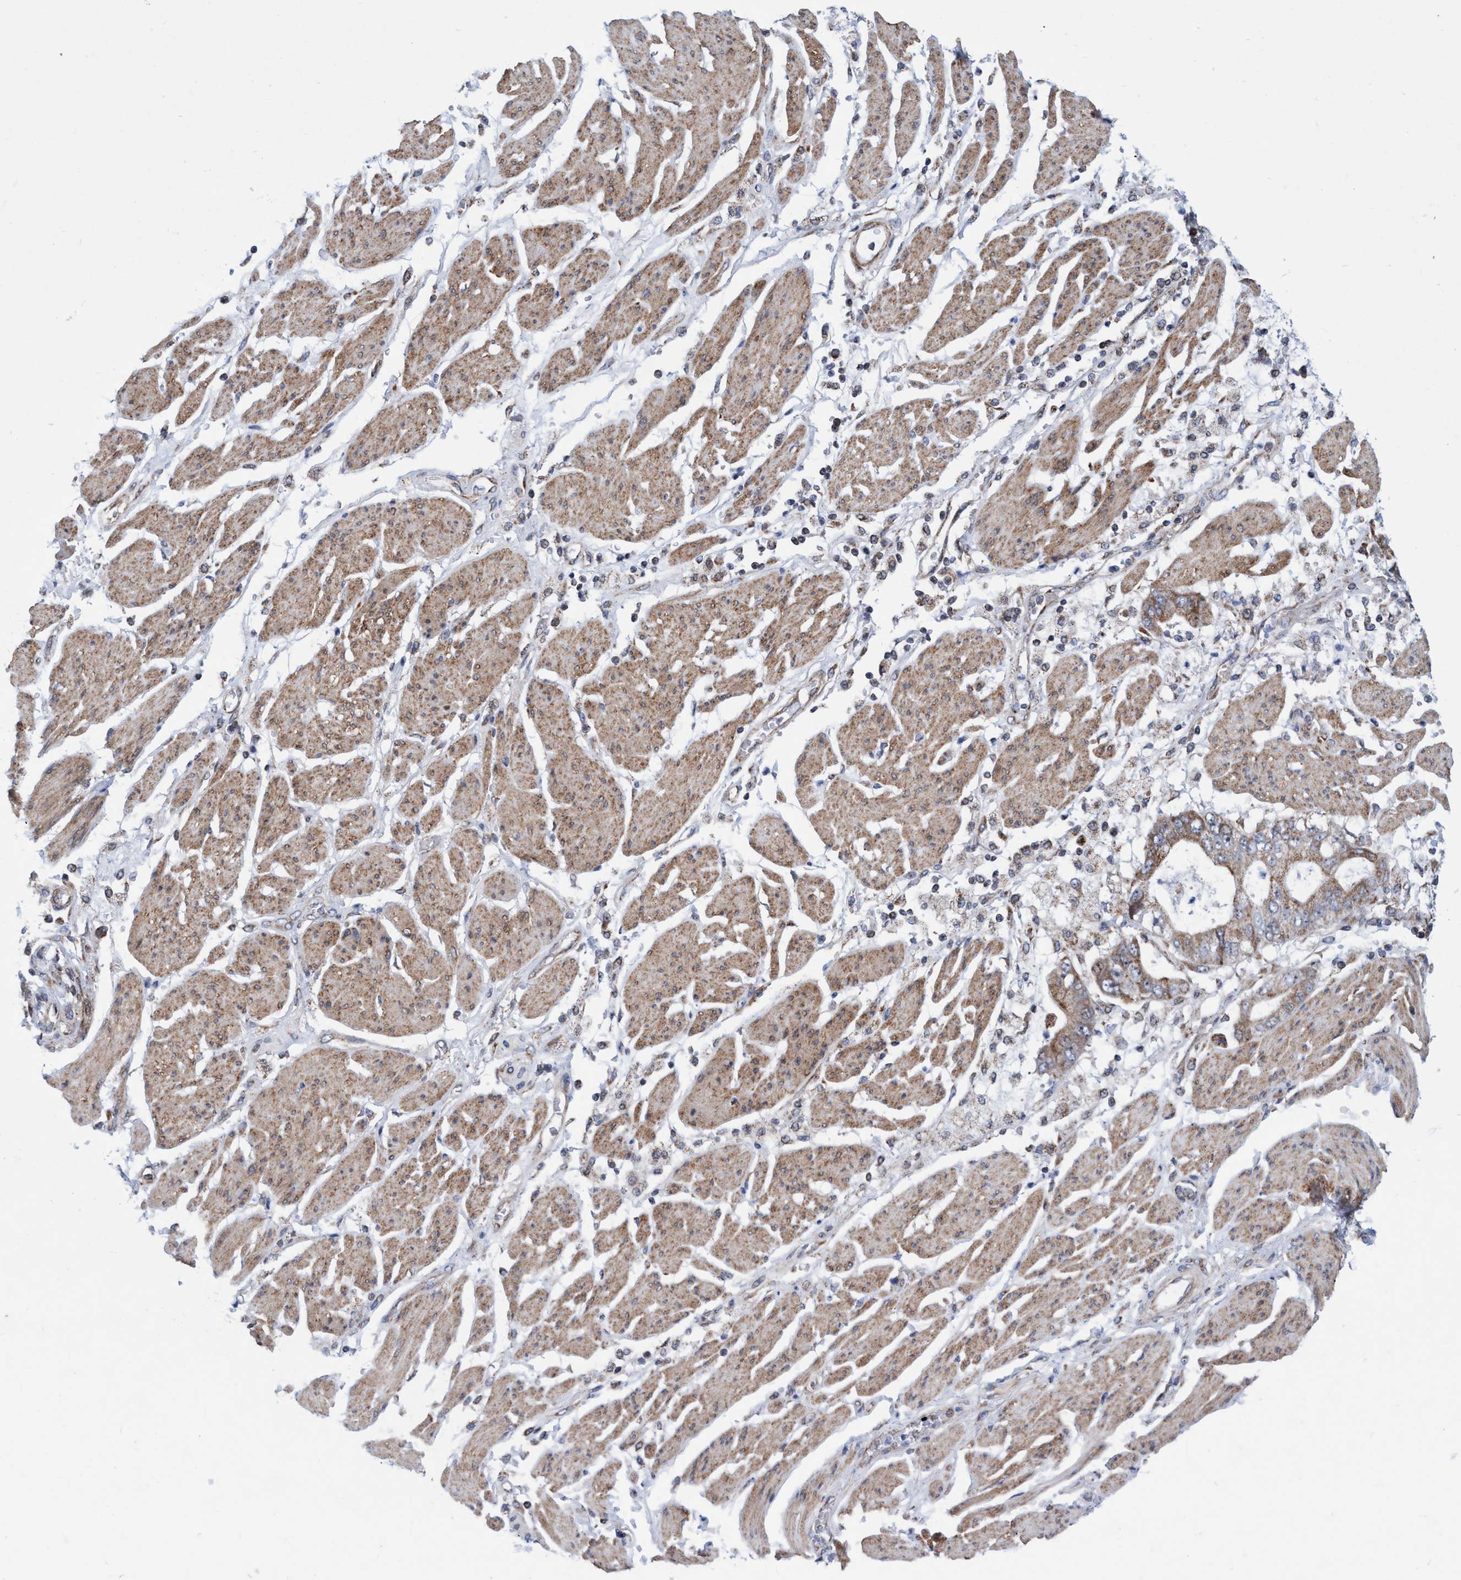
{"staining": {"intensity": "weak", "quantity": ">75%", "location": "cytoplasmic/membranous"}, "tissue": "stomach cancer", "cell_type": "Tumor cells", "image_type": "cancer", "snomed": [{"axis": "morphology", "description": "Normal tissue, NOS"}, {"axis": "morphology", "description": "Adenocarcinoma, NOS"}, {"axis": "topography", "description": "Stomach"}], "caption": "Stomach cancer stained with immunohistochemistry (IHC) shows weak cytoplasmic/membranous positivity in approximately >75% of tumor cells.", "gene": "POLR1F", "patient": {"sex": "male", "age": 62}}